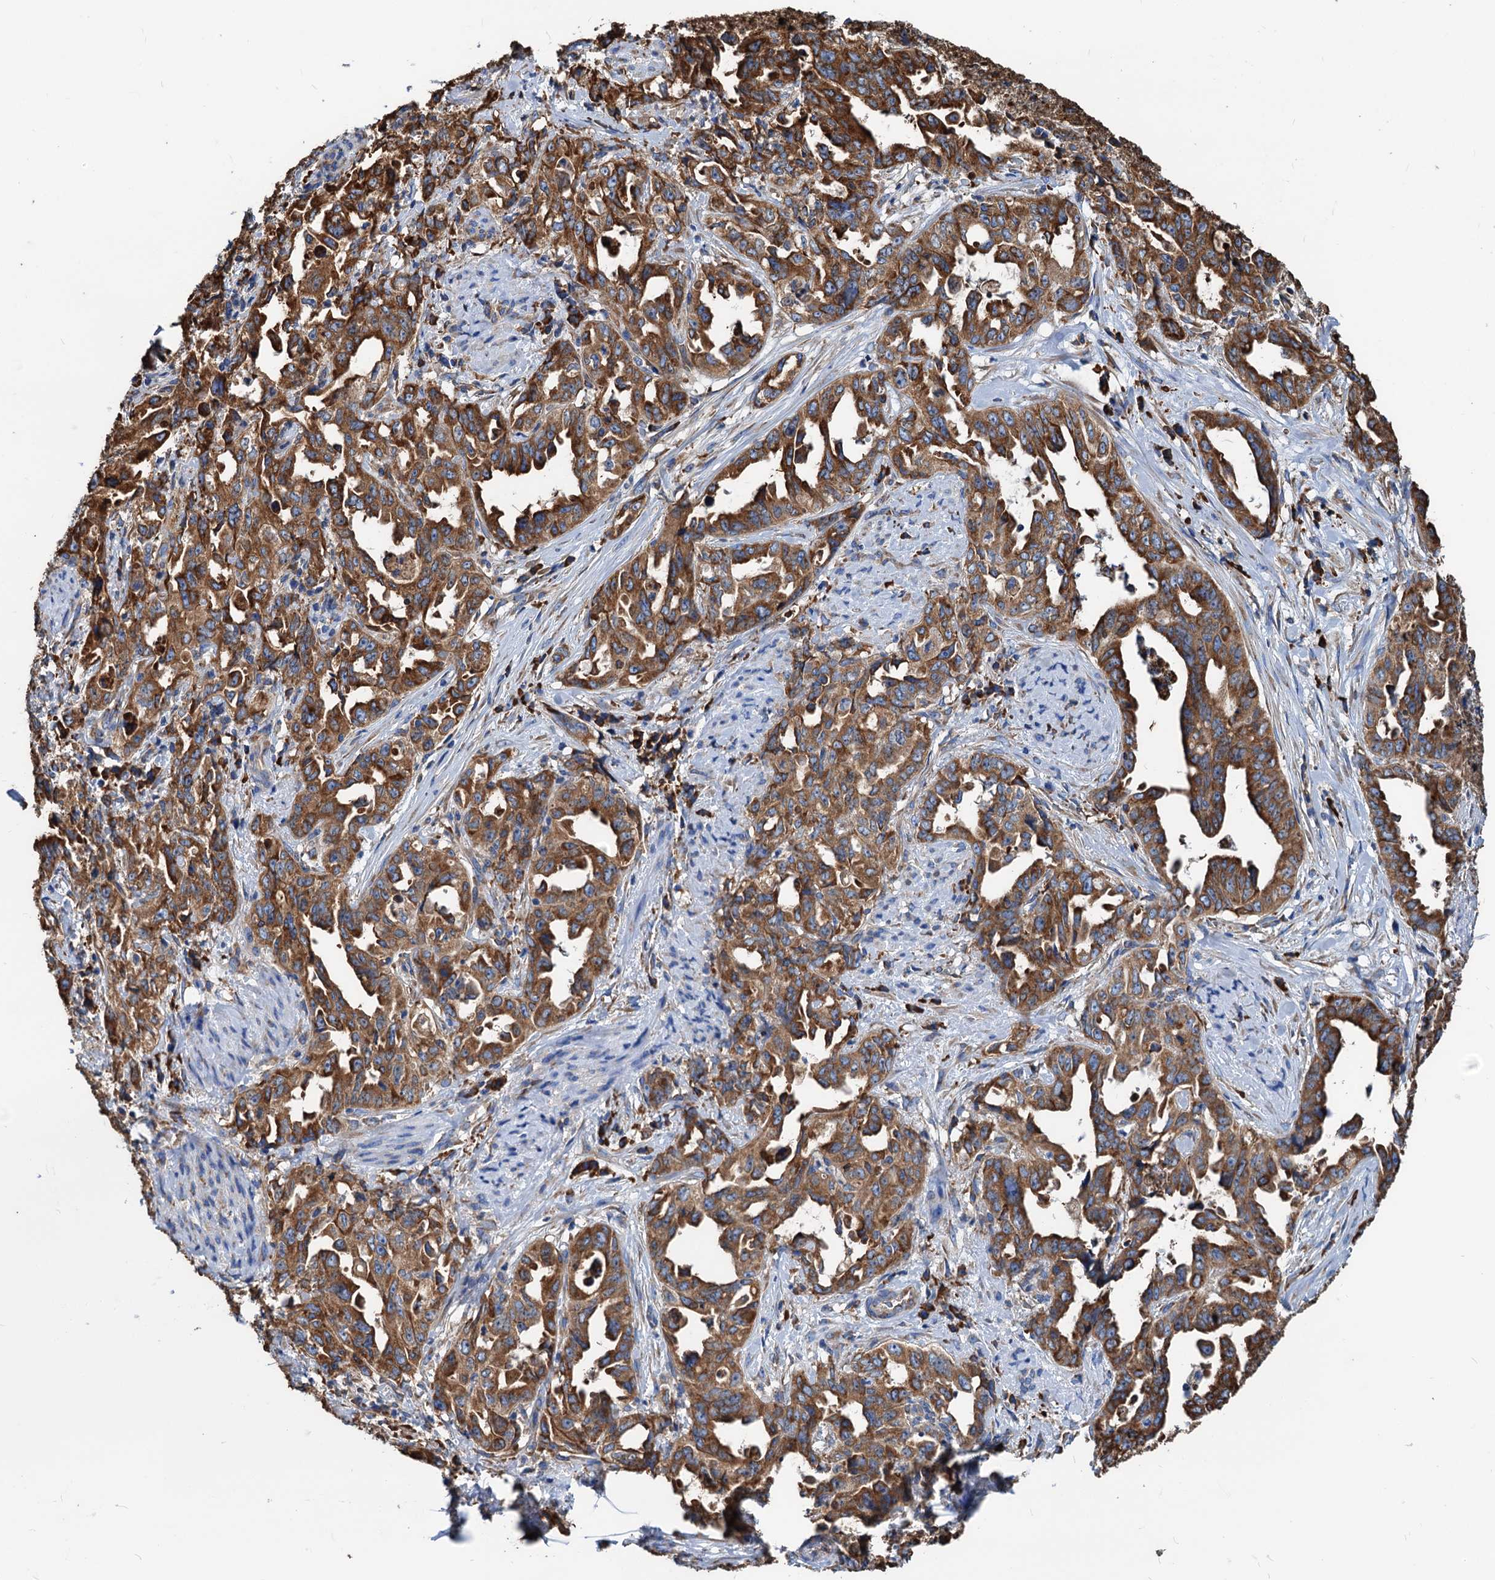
{"staining": {"intensity": "moderate", "quantity": ">75%", "location": "cytoplasmic/membranous"}, "tissue": "endometrial cancer", "cell_type": "Tumor cells", "image_type": "cancer", "snomed": [{"axis": "morphology", "description": "Adenocarcinoma, NOS"}, {"axis": "topography", "description": "Endometrium"}], "caption": "This micrograph exhibits immunohistochemistry (IHC) staining of human endometrial cancer (adenocarcinoma), with medium moderate cytoplasmic/membranous expression in approximately >75% of tumor cells.", "gene": "HSPA5", "patient": {"sex": "female", "age": 65}}